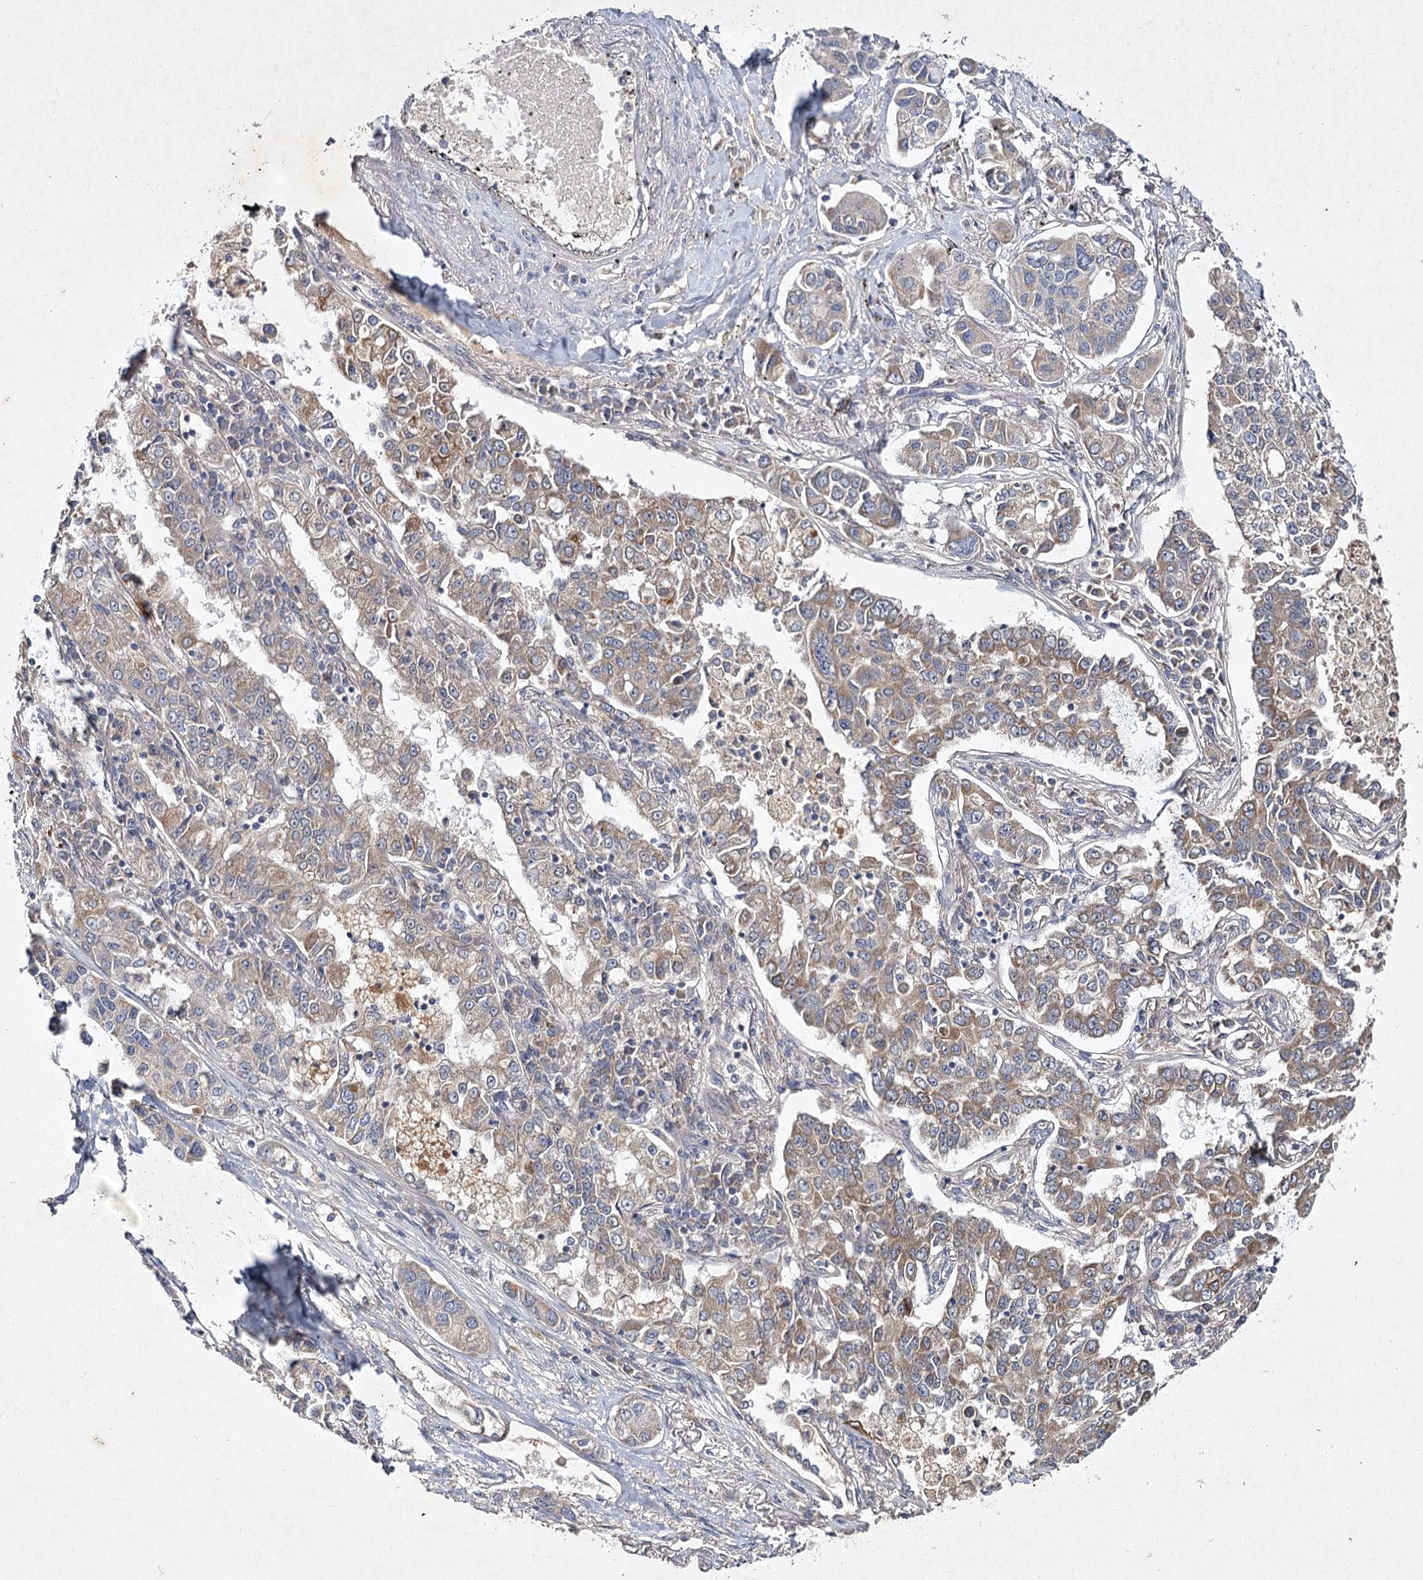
{"staining": {"intensity": "weak", "quantity": "25%-75%", "location": "cytoplasmic/membranous"}, "tissue": "lung cancer", "cell_type": "Tumor cells", "image_type": "cancer", "snomed": [{"axis": "morphology", "description": "Adenocarcinoma, NOS"}, {"axis": "topography", "description": "Lung"}], "caption": "Immunohistochemical staining of lung cancer demonstrates weak cytoplasmic/membranous protein positivity in about 25%-75% of tumor cells. Nuclei are stained in blue.", "gene": "MFN1", "patient": {"sex": "male", "age": 49}}